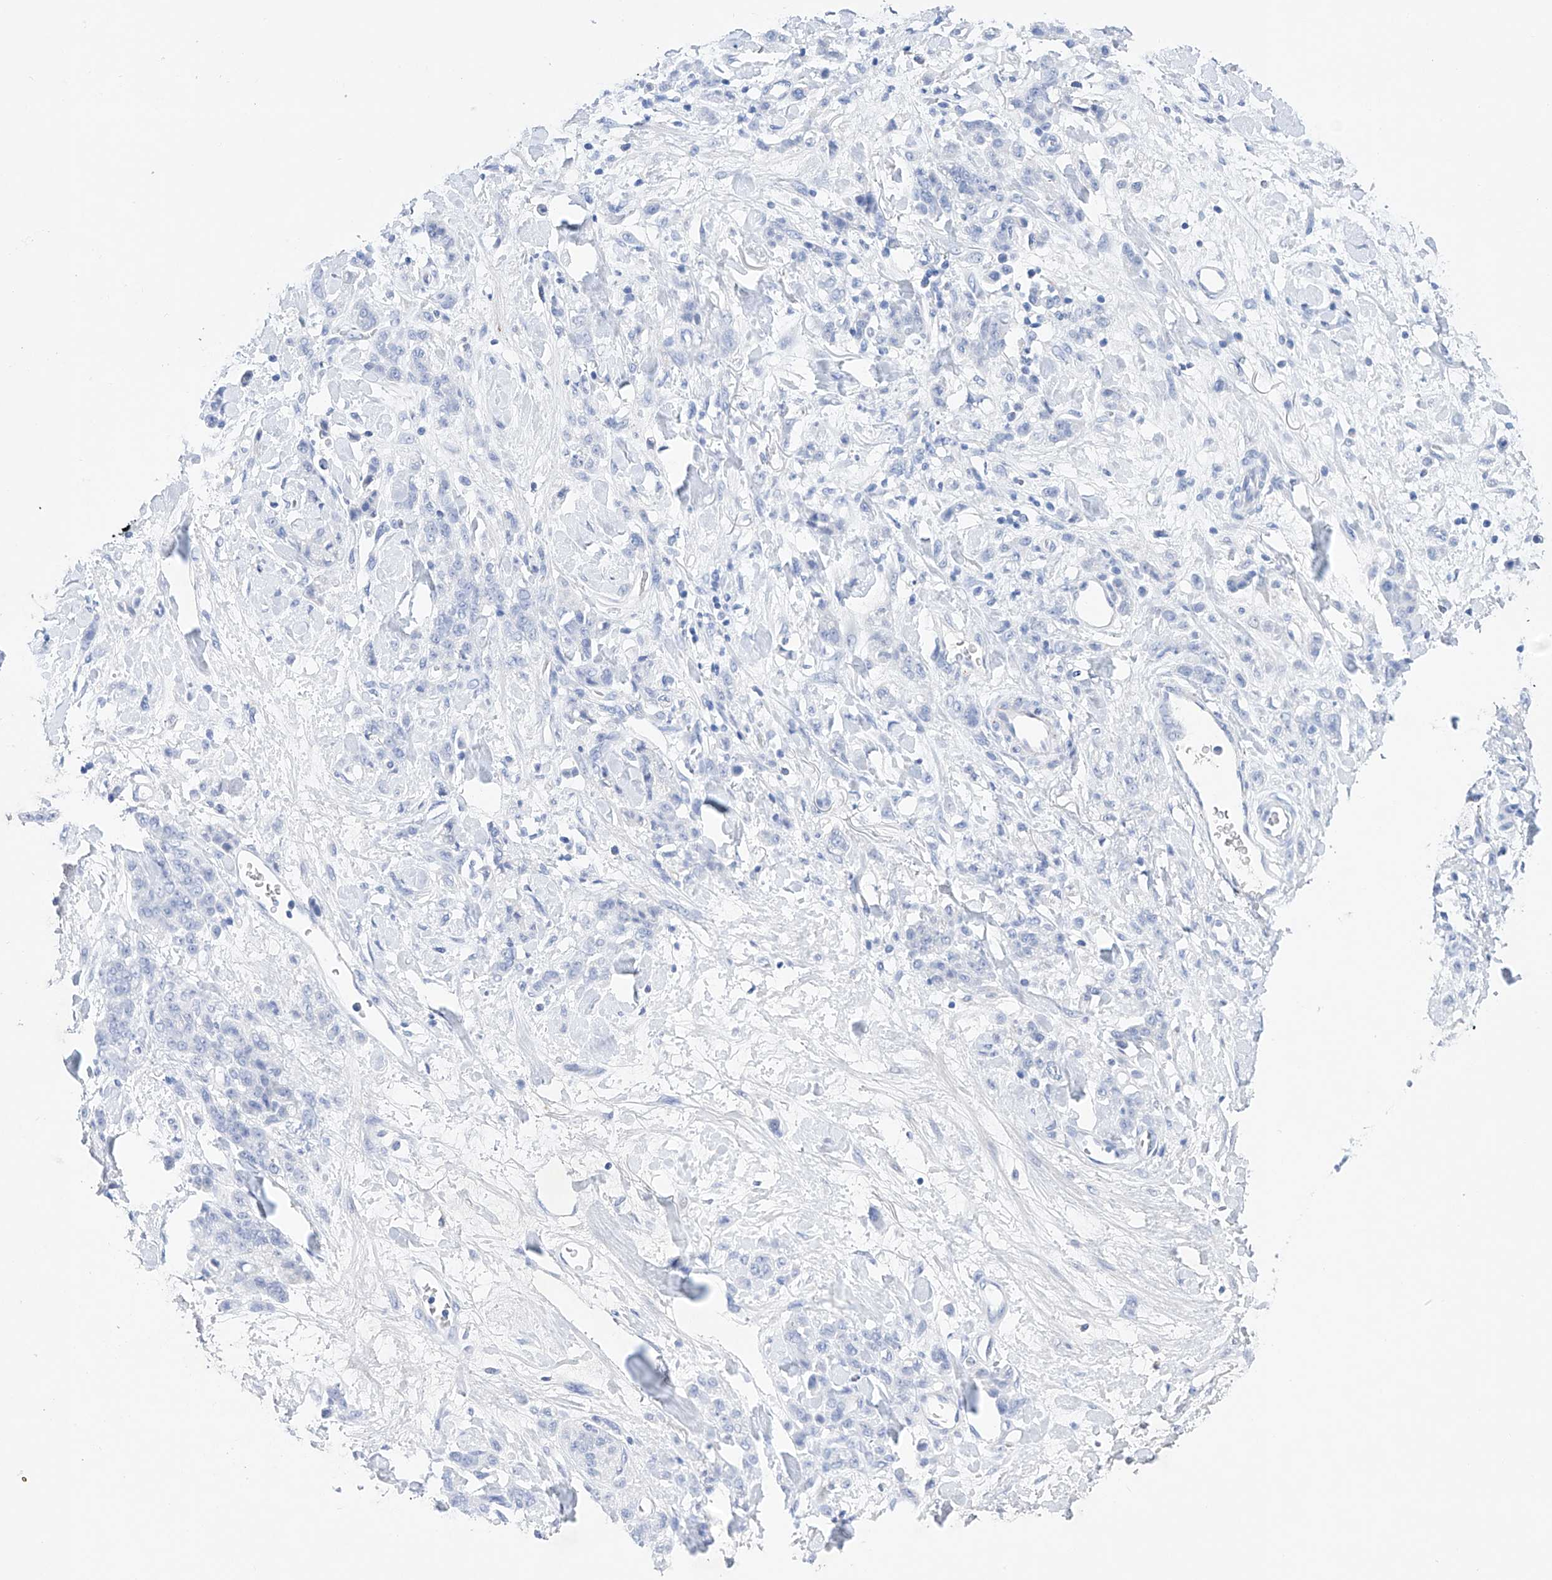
{"staining": {"intensity": "negative", "quantity": "none", "location": "none"}, "tissue": "stomach cancer", "cell_type": "Tumor cells", "image_type": "cancer", "snomed": [{"axis": "morphology", "description": "Normal tissue, NOS"}, {"axis": "morphology", "description": "Adenocarcinoma, NOS"}, {"axis": "topography", "description": "Stomach"}], "caption": "Stomach cancer (adenocarcinoma) stained for a protein using immunohistochemistry demonstrates no positivity tumor cells.", "gene": "LURAP1", "patient": {"sex": "male", "age": 82}}